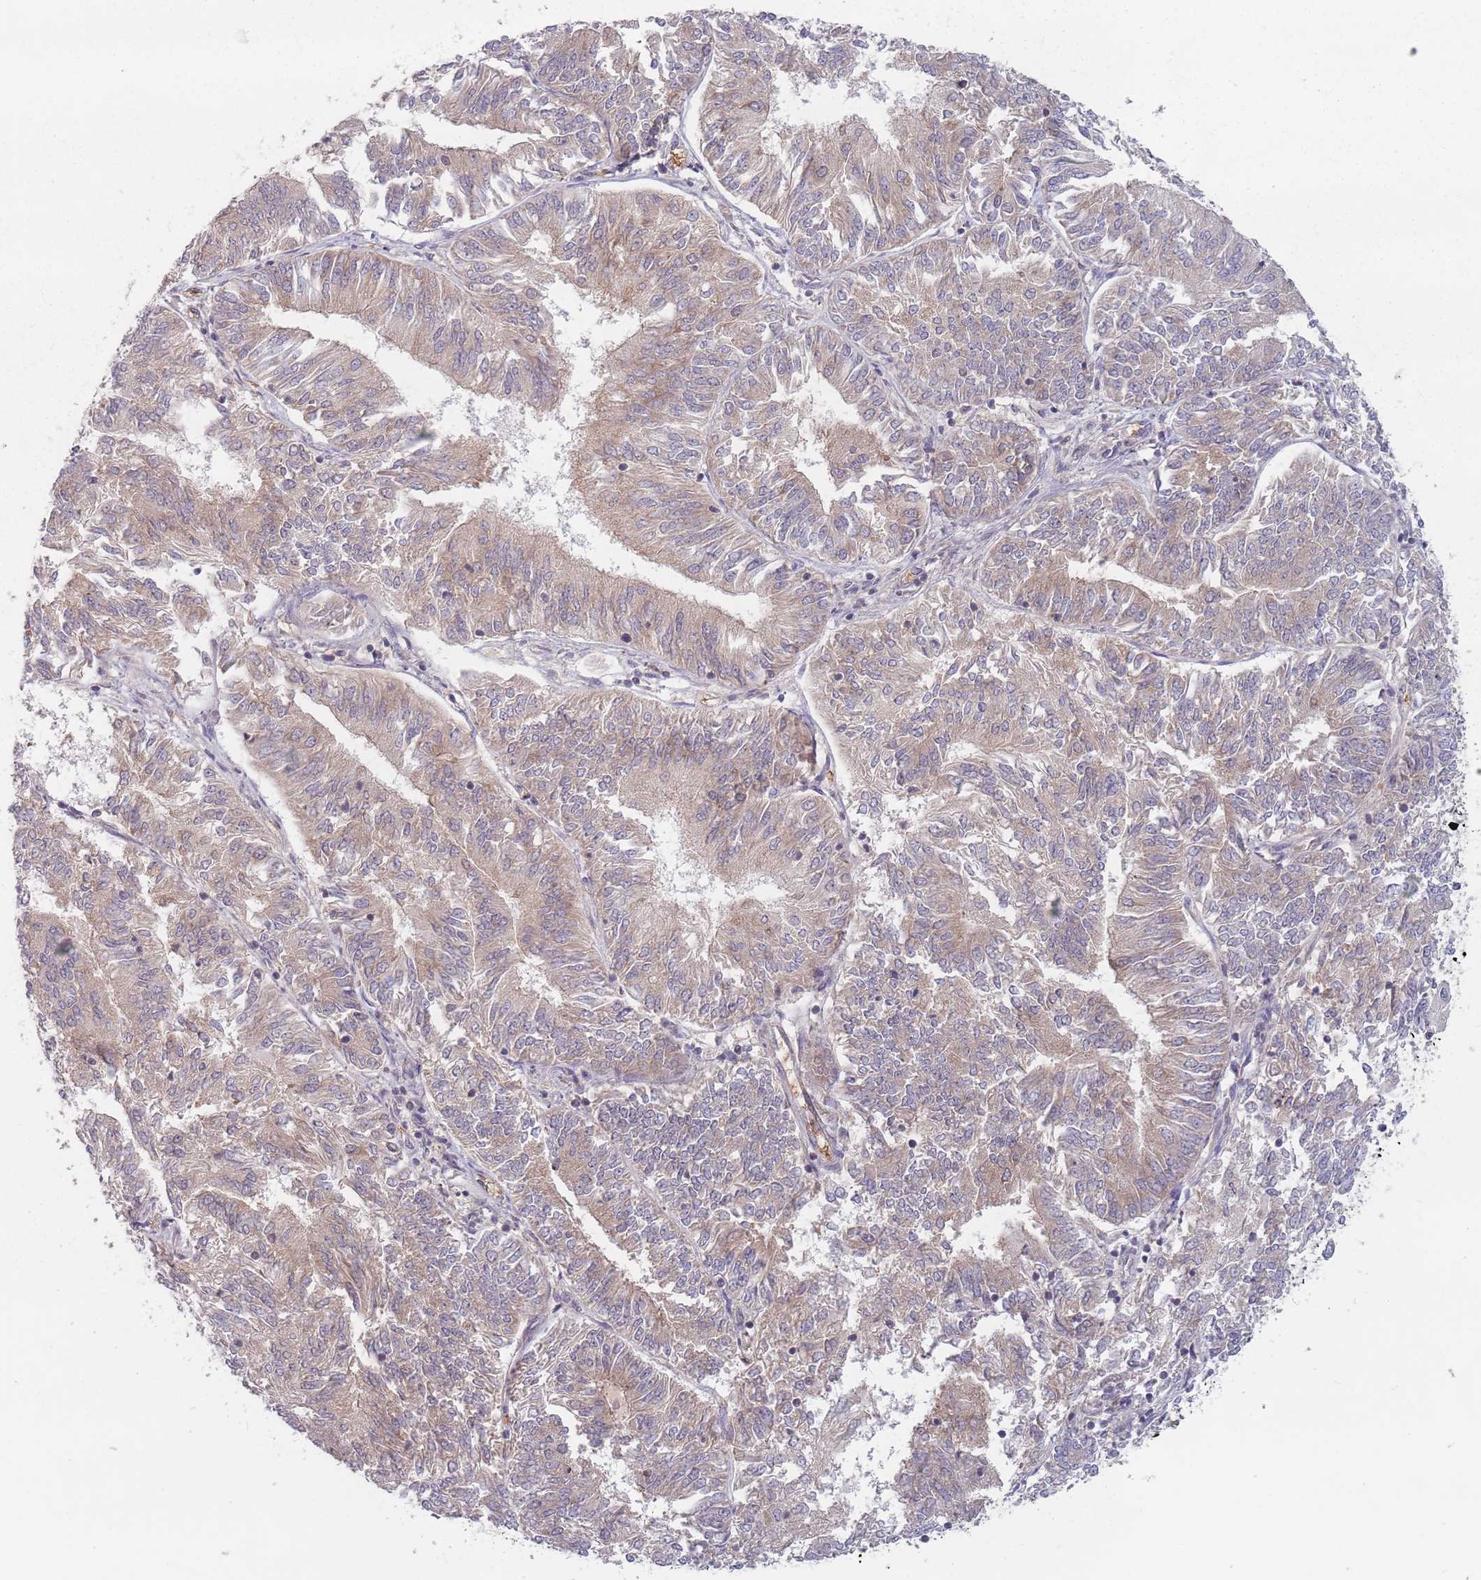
{"staining": {"intensity": "weak", "quantity": "25%-75%", "location": "cytoplasmic/membranous"}, "tissue": "endometrial cancer", "cell_type": "Tumor cells", "image_type": "cancer", "snomed": [{"axis": "morphology", "description": "Adenocarcinoma, NOS"}, {"axis": "topography", "description": "Endometrium"}], "caption": "The micrograph shows a brown stain indicating the presence of a protein in the cytoplasmic/membranous of tumor cells in adenocarcinoma (endometrial). (DAB IHC with brightfield microscopy, high magnification).", "gene": "ASB13", "patient": {"sex": "female", "age": 58}}